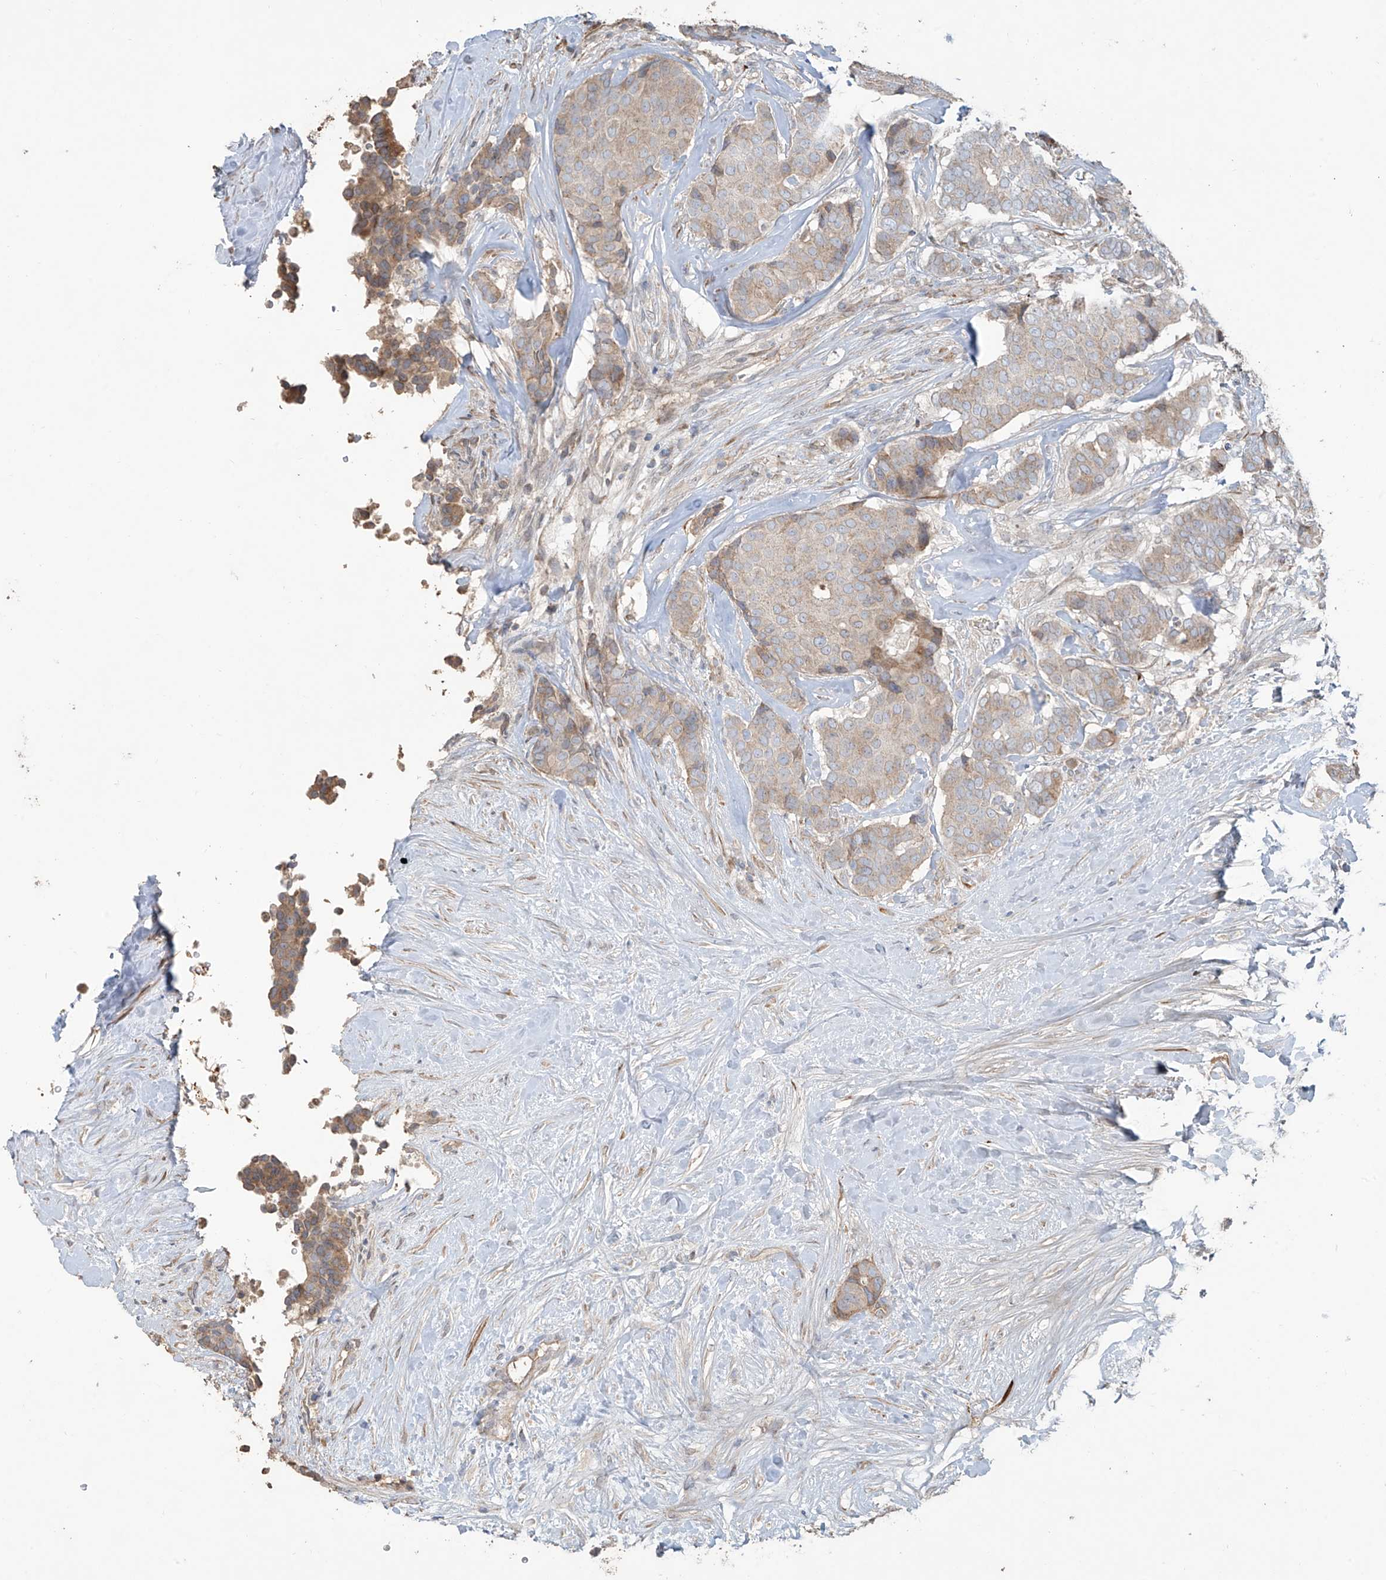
{"staining": {"intensity": "weak", "quantity": "25%-75%", "location": "cytoplasmic/membranous"}, "tissue": "breast cancer", "cell_type": "Tumor cells", "image_type": "cancer", "snomed": [{"axis": "morphology", "description": "Duct carcinoma"}, {"axis": "topography", "description": "Breast"}], "caption": "Immunohistochemical staining of breast cancer exhibits weak cytoplasmic/membranous protein expression in about 25%-75% of tumor cells.", "gene": "ABTB1", "patient": {"sex": "female", "age": 75}}